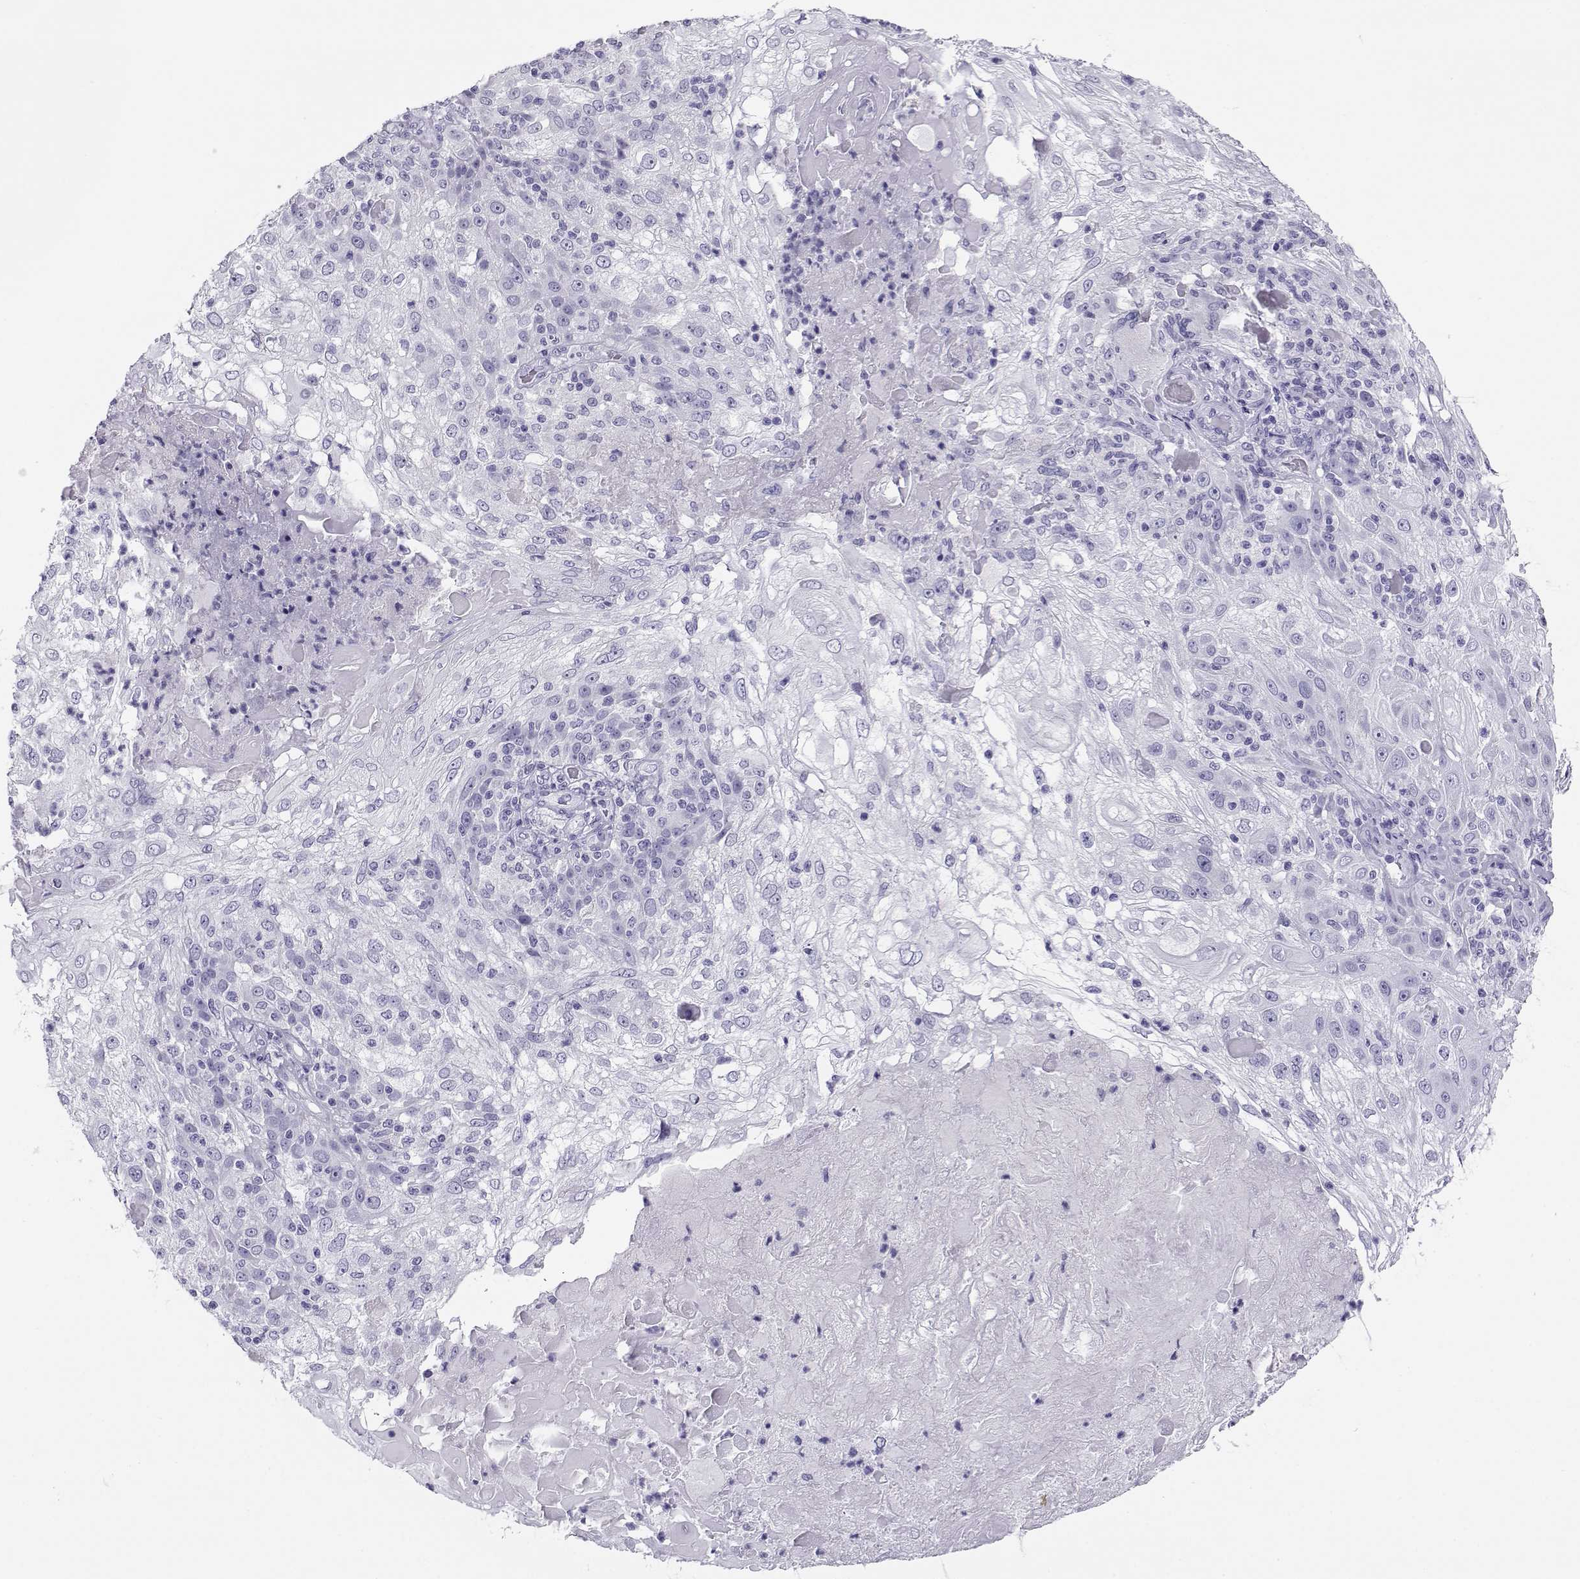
{"staining": {"intensity": "negative", "quantity": "none", "location": "none"}, "tissue": "skin cancer", "cell_type": "Tumor cells", "image_type": "cancer", "snomed": [{"axis": "morphology", "description": "Normal tissue, NOS"}, {"axis": "morphology", "description": "Squamous cell carcinoma, NOS"}, {"axis": "topography", "description": "Skin"}], "caption": "Immunohistochemistry (IHC) micrograph of human squamous cell carcinoma (skin) stained for a protein (brown), which exhibits no staining in tumor cells.", "gene": "RHOXF2", "patient": {"sex": "female", "age": 83}}